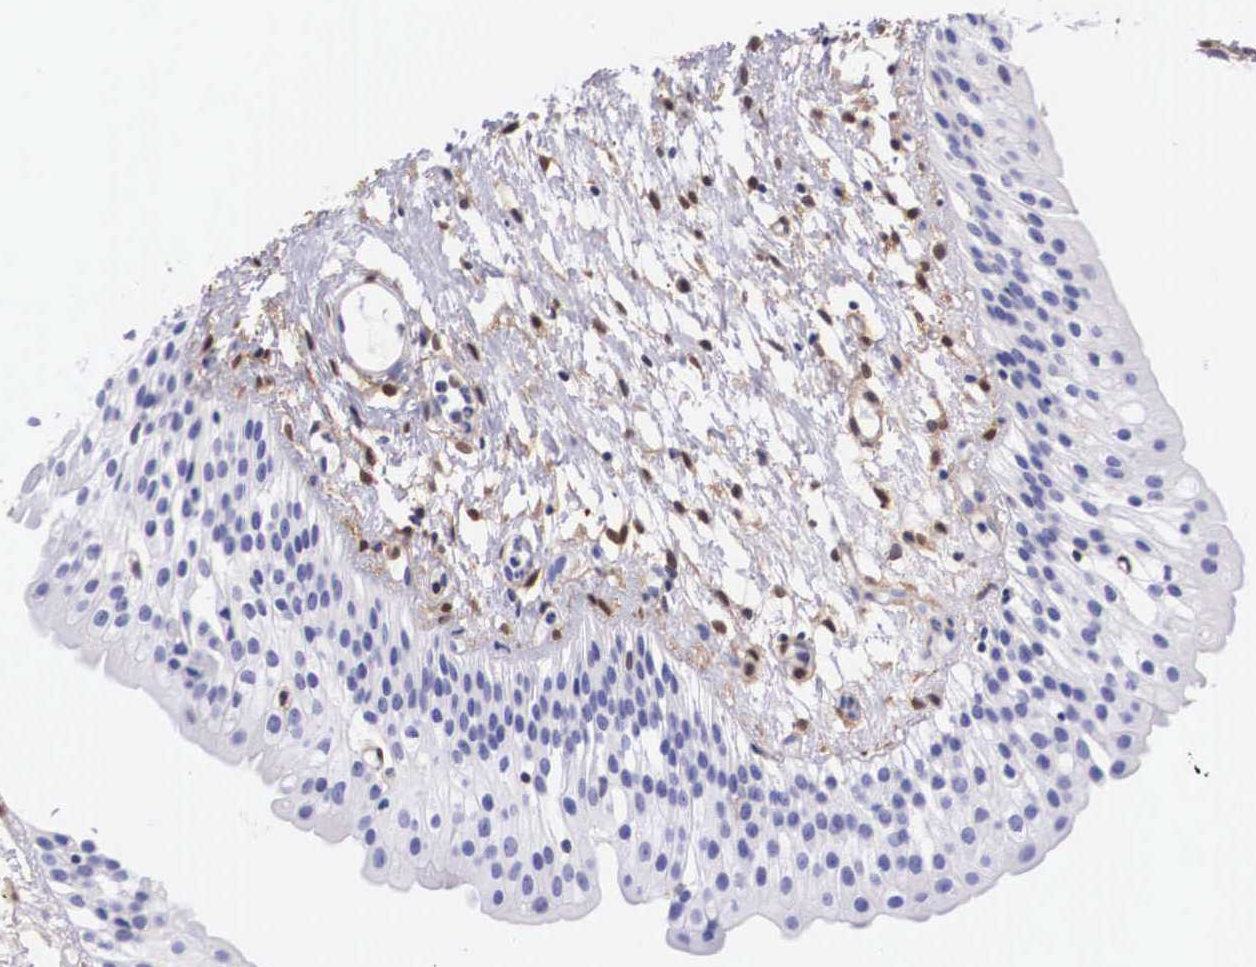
{"staining": {"intensity": "negative", "quantity": "none", "location": "none"}, "tissue": "urinary bladder", "cell_type": "Urothelial cells", "image_type": "normal", "snomed": [{"axis": "morphology", "description": "Normal tissue, NOS"}, {"axis": "topography", "description": "Urinary bladder"}], "caption": "Immunohistochemistry (IHC) of benign human urinary bladder displays no expression in urothelial cells.", "gene": "LGALS1", "patient": {"sex": "male", "age": 48}}